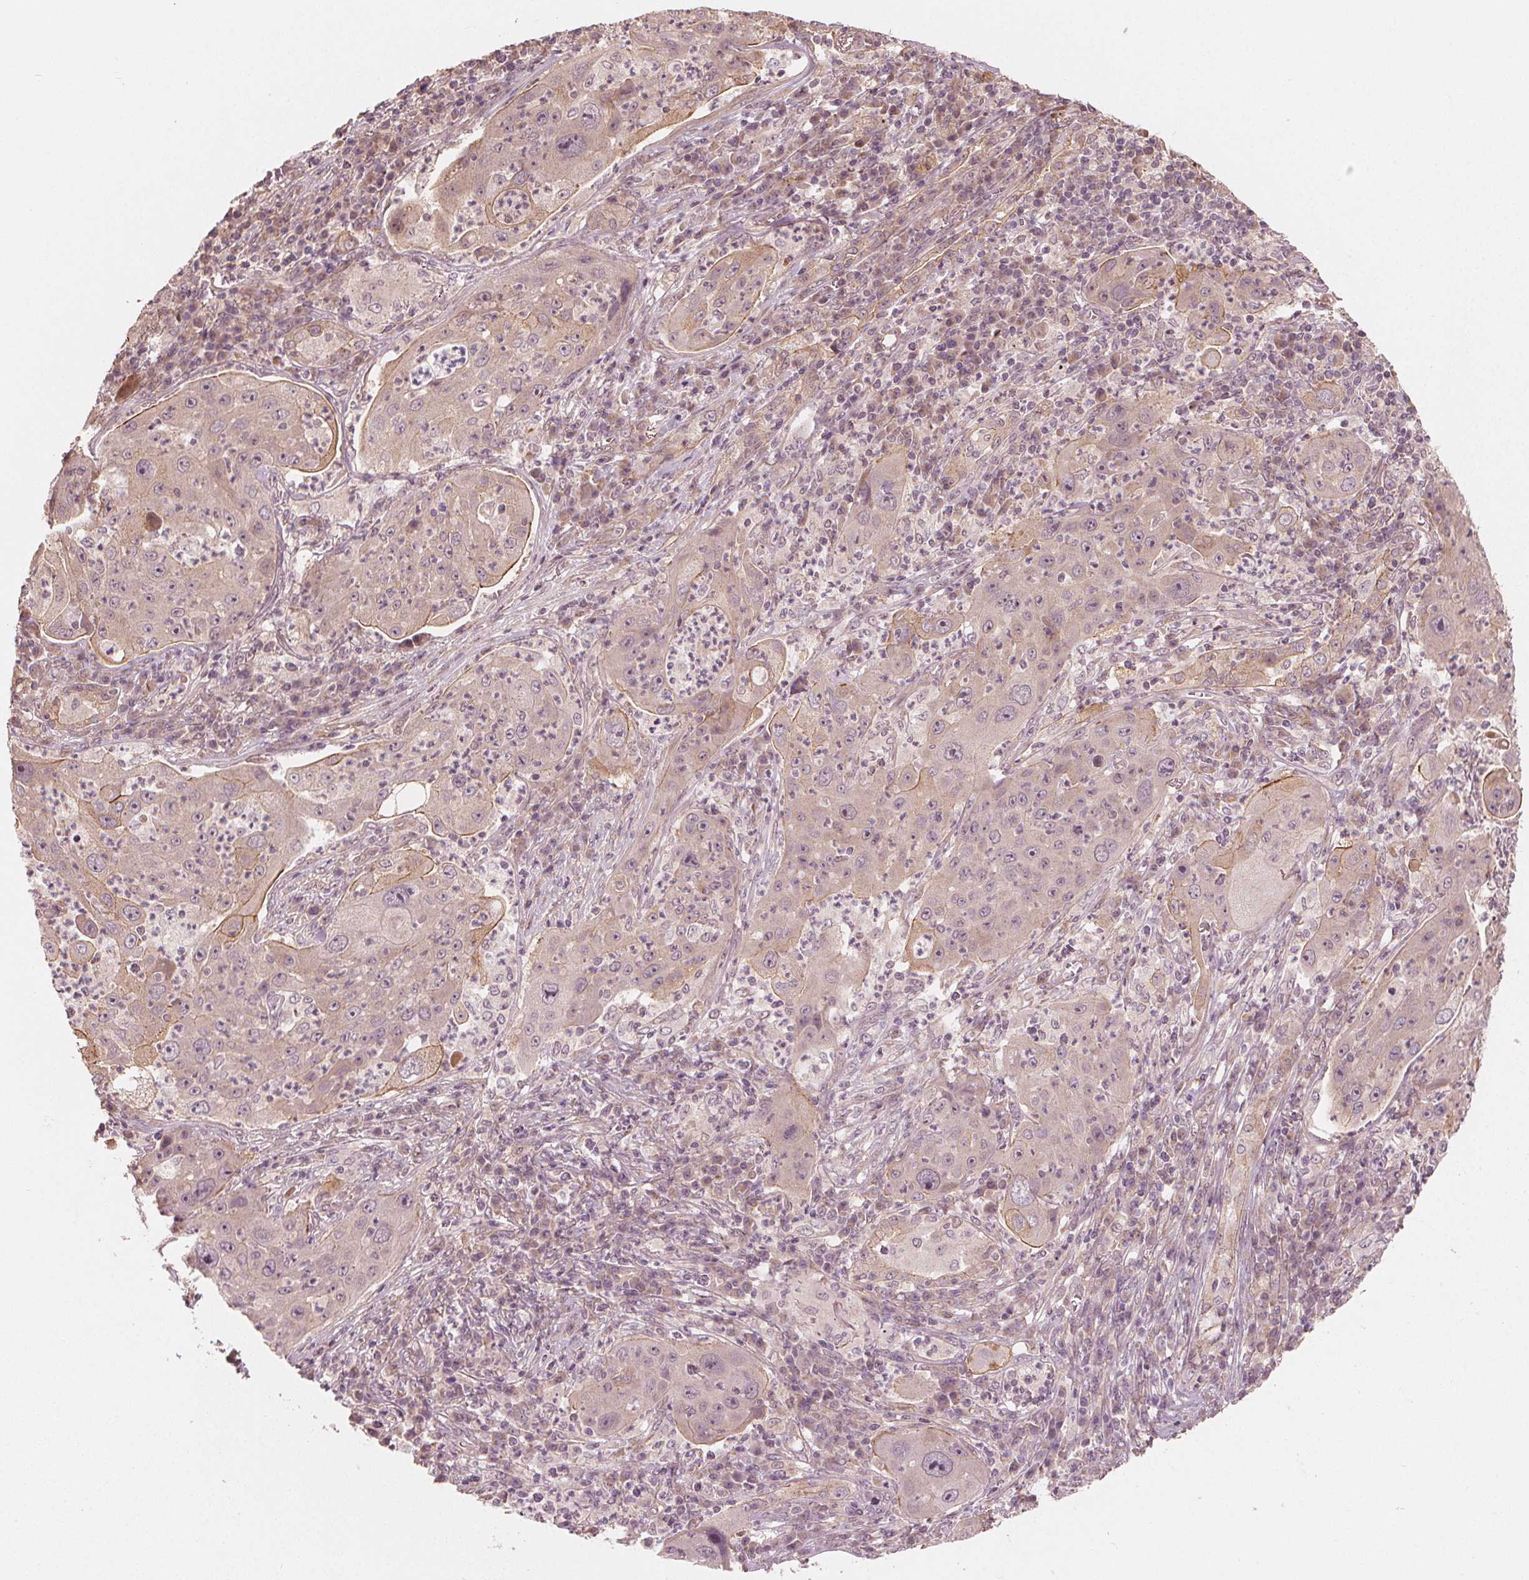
{"staining": {"intensity": "moderate", "quantity": "<25%", "location": "cytoplasmic/membranous"}, "tissue": "lung cancer", "cell_type": "Tumor cells", "image_type": "cancer", "snomed": [{"axis": "morphology", "description": "Squamous cell carcinoma, NOS"}, {"axis": "topography", "description": "Lung"}], "caption": "Squamous cell carcinoma (lung) was stained to show a protein in brown. There is low levels of moderate cytoplasmic/membranous staining in about <25% of tumor cells.", "gene": "CLBA1", "patient": {"sex": "female", "age": 59}}